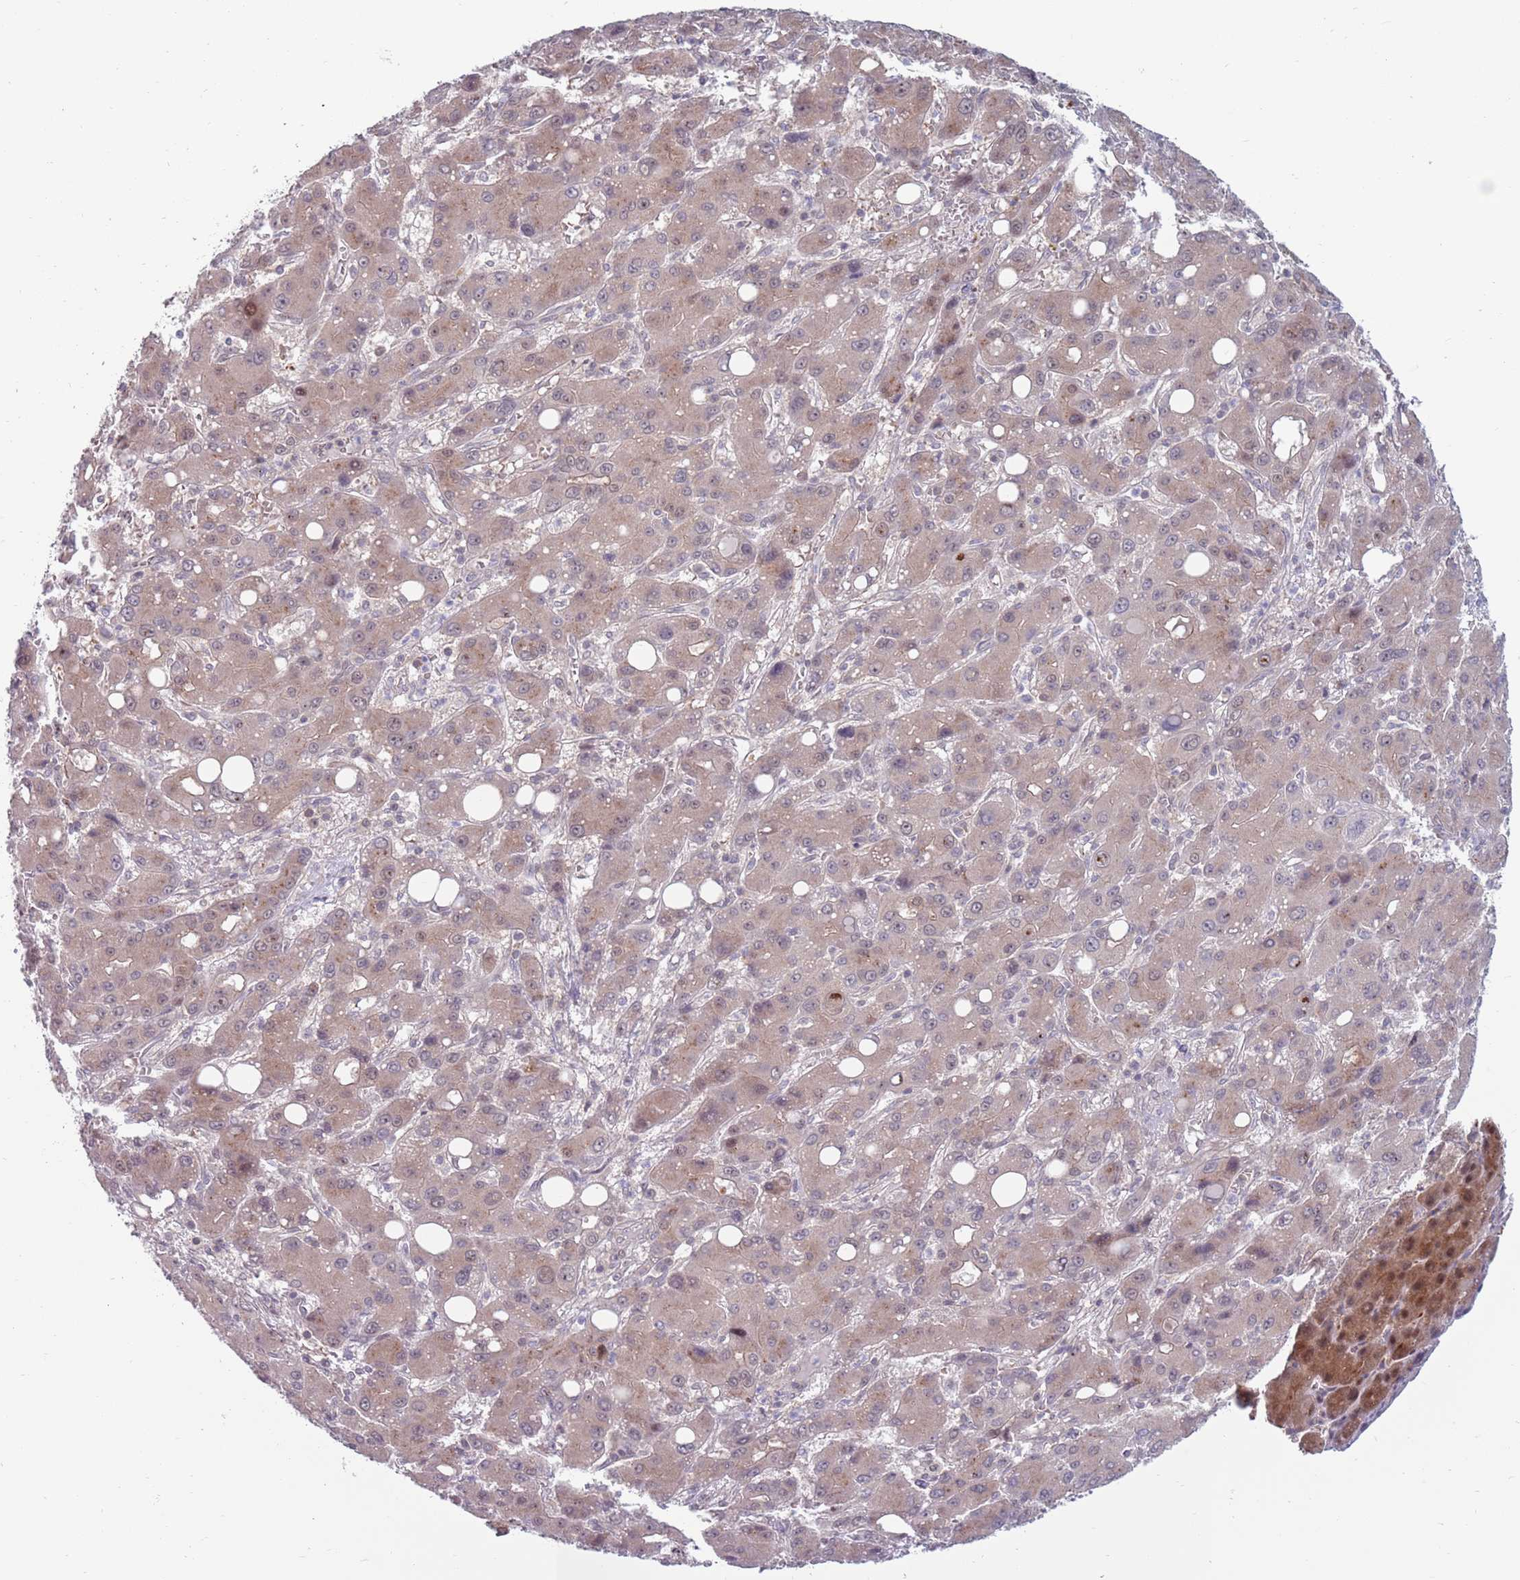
{"staining": {"intensity": "weak", "quantity": "25%-75%", "location": "cytoplasmic/membranous"}, "tissue": "liver cancer", "cell_type": "Tumor cells", "image_type": "cancer", "snomed": [{"axis": "morphology", "description": "Carcinoma, Hepatocellular, NOS"}, {"axis": "topography", "description": "Liver"}], "caption": "Immunohistochemistry (DAB) staining of human liver cancer exhibits weak cytoplasmic/membranous protein positivity in about 25%-75% of tumor cells. Using DAB (brown) and hematoxylin (blue) stains, captured at high magnification using brightfield microscopy.", "gene": "CLNS1A", "patient": {"sex": "male", "age": 55}}